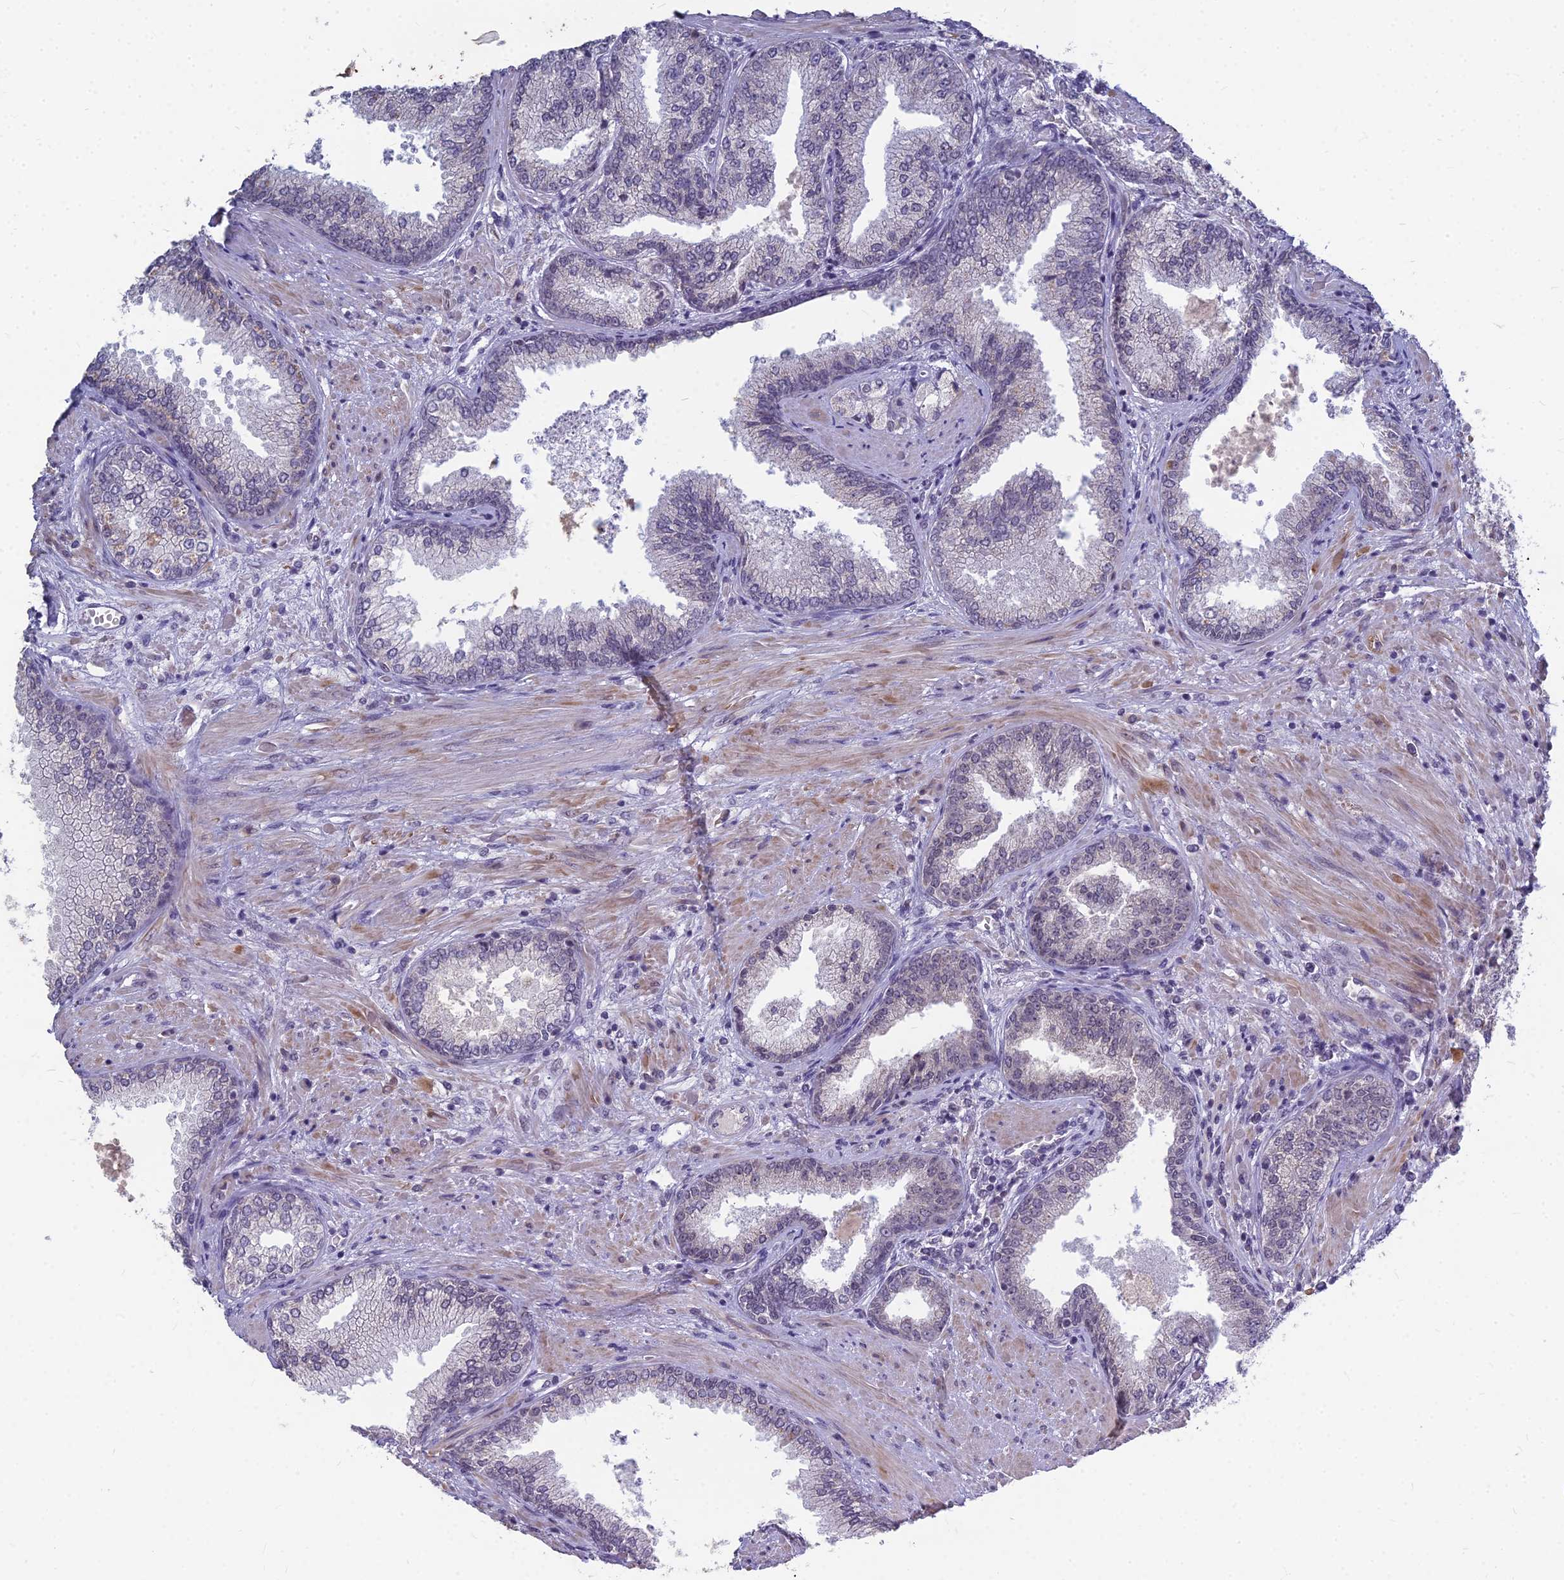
{"staining": {"intensity": "negative", "quantity": "none", "location": "none"}, "tissue": "prostate cancer", "cell_type": "Tumor cells", "image_type": "cancer", "snomed": [{"axis": "morphology", "description": "Adenocarcinoma, High grade"}, {"axis": "topography", "description": "Prostate"}], "caption": "This is an immunohistochemistry histopathology image of prostate cancer (adenocarcinoma (high-grade)). There is no expression in tumor cells.", "gene": "KAT7", "patient": {"sex": "male", "age": 71}}